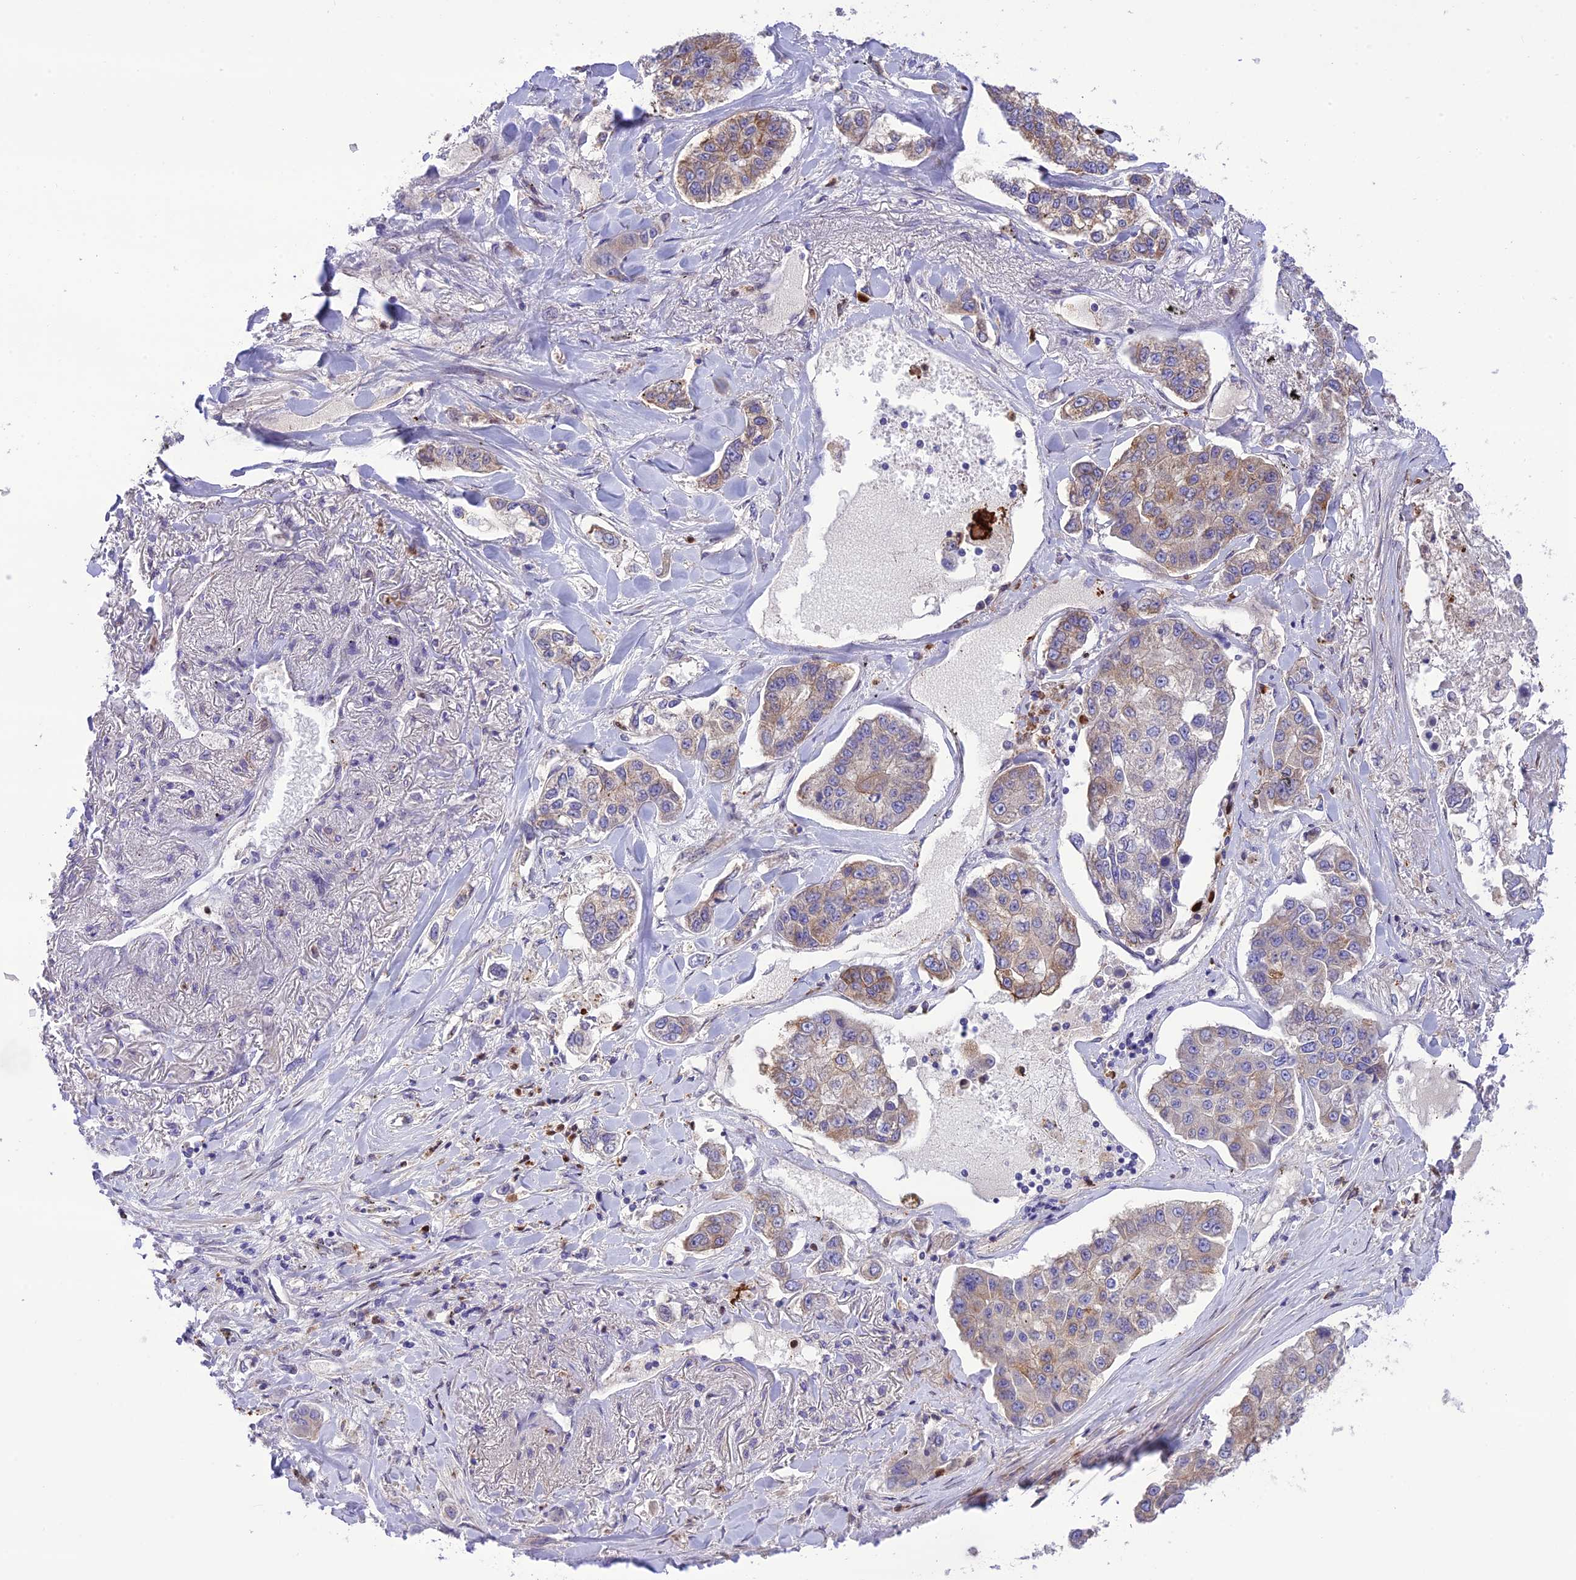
{"staining": {"intensity": "weak", "quantity": "25%-75%", "location": "cytoplasmic/membranous"}, "tissue": "lung cancer", "cell_type": "Tumor cells", "image_type": "cancer", "snomed": [{"axis": "morphology", "description": "Adenocarcinoma, NOS"}, {"axis": "topography", "description": "Lung"}], "caption": "Protein staining displays weak cytoplasmic/membranous expression in about 25%-75% of tumor cells in adenocarcinoma (lung).", "gene": "JMY", "patient": {"sex": "male", "age": 49}}